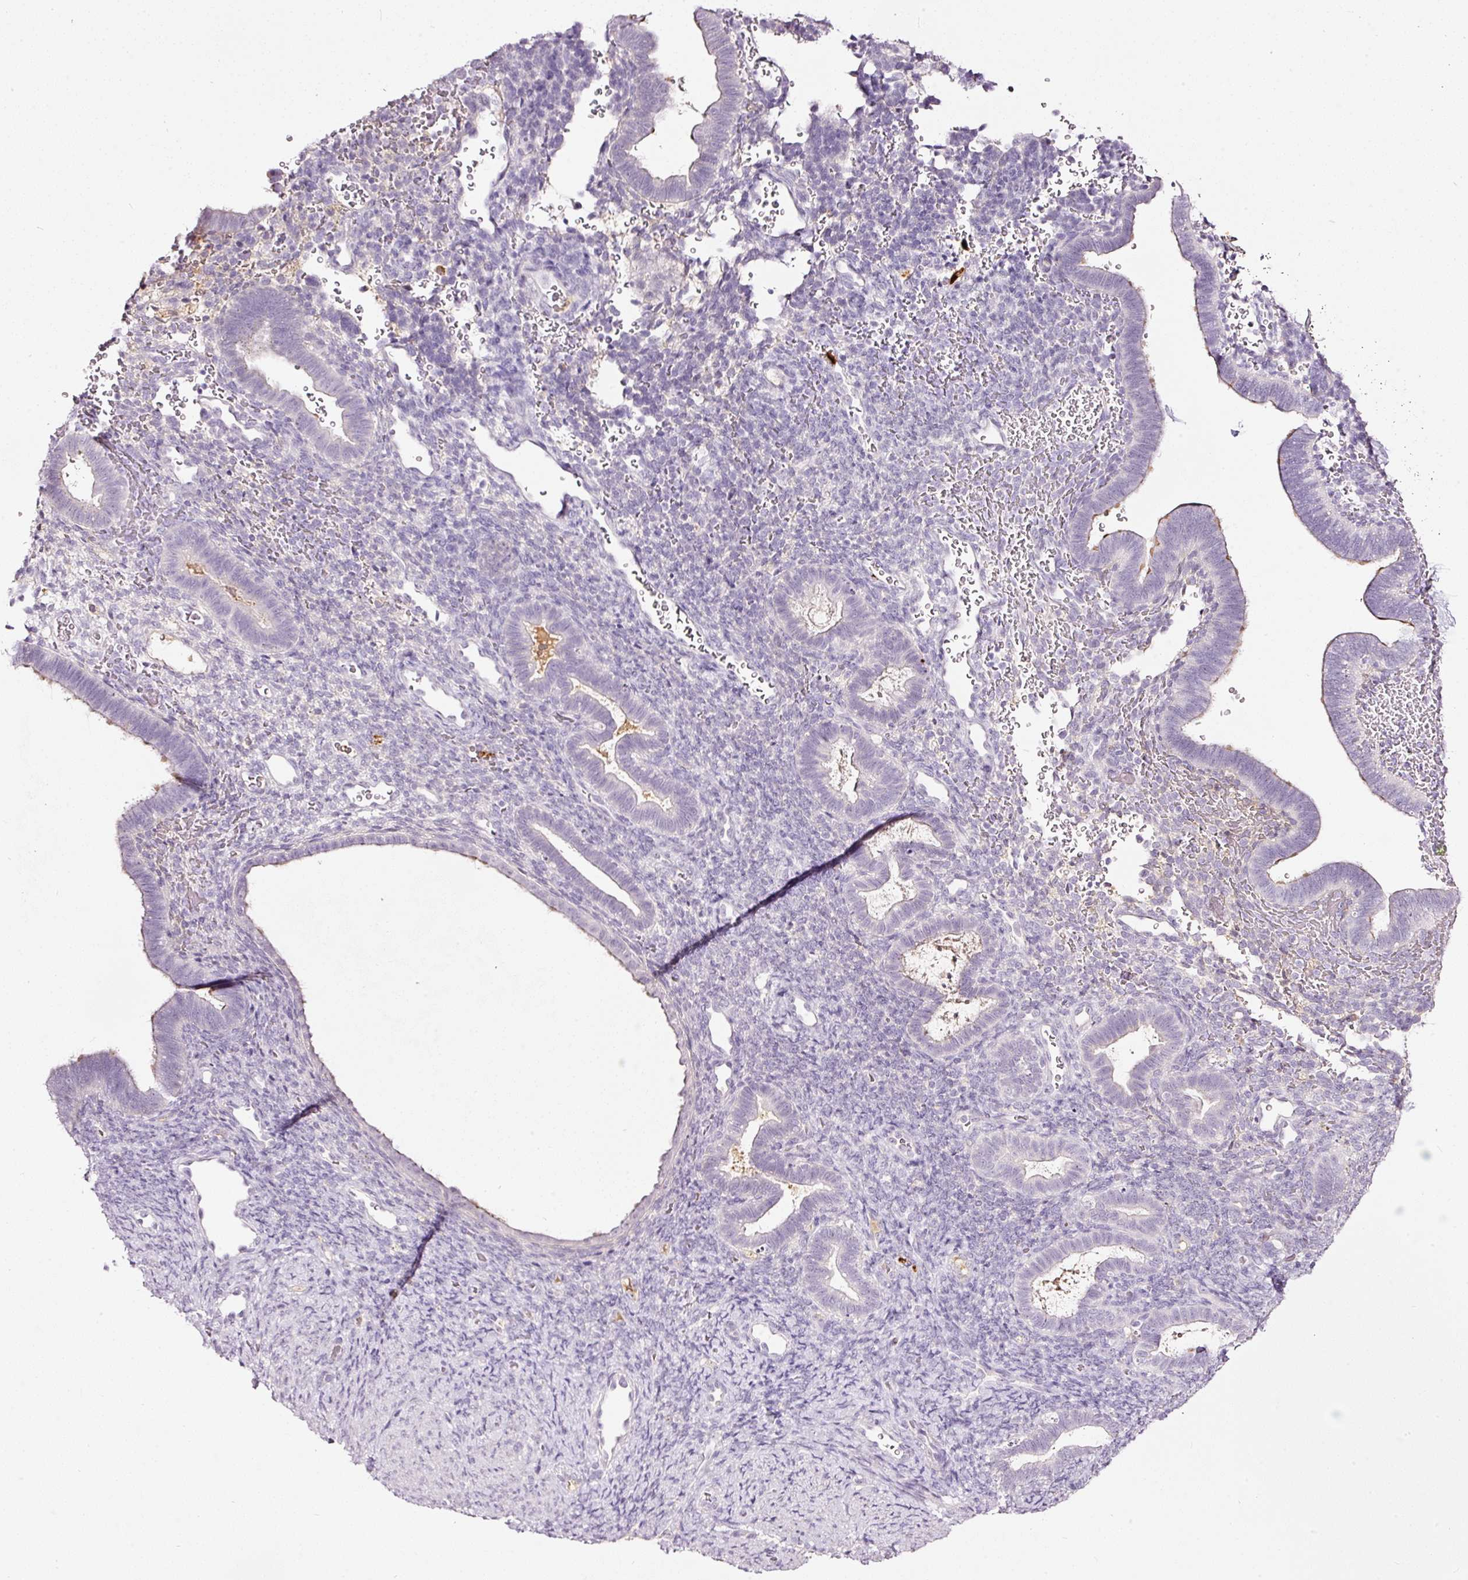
{"staining": {"intensity": "negative", "quantity": "none", "location": "none"}, "tissue": "endometrium", "cell_type": "Cells in endometrial stroma", "image_type": "normal", "snomed": [{"axis": "morphology", "description": "Normal tissue, NOS"}, {"axis": "topography", "description": "Endometrium"}], "caption": "The immunohistochemistry image has no significant staining in cells in endometrial stroma of endometrium. (DAB immunohistochemistry, high magnification).", "gene": "LAMP3", "patient": {"sex": "female", "age": 34}}